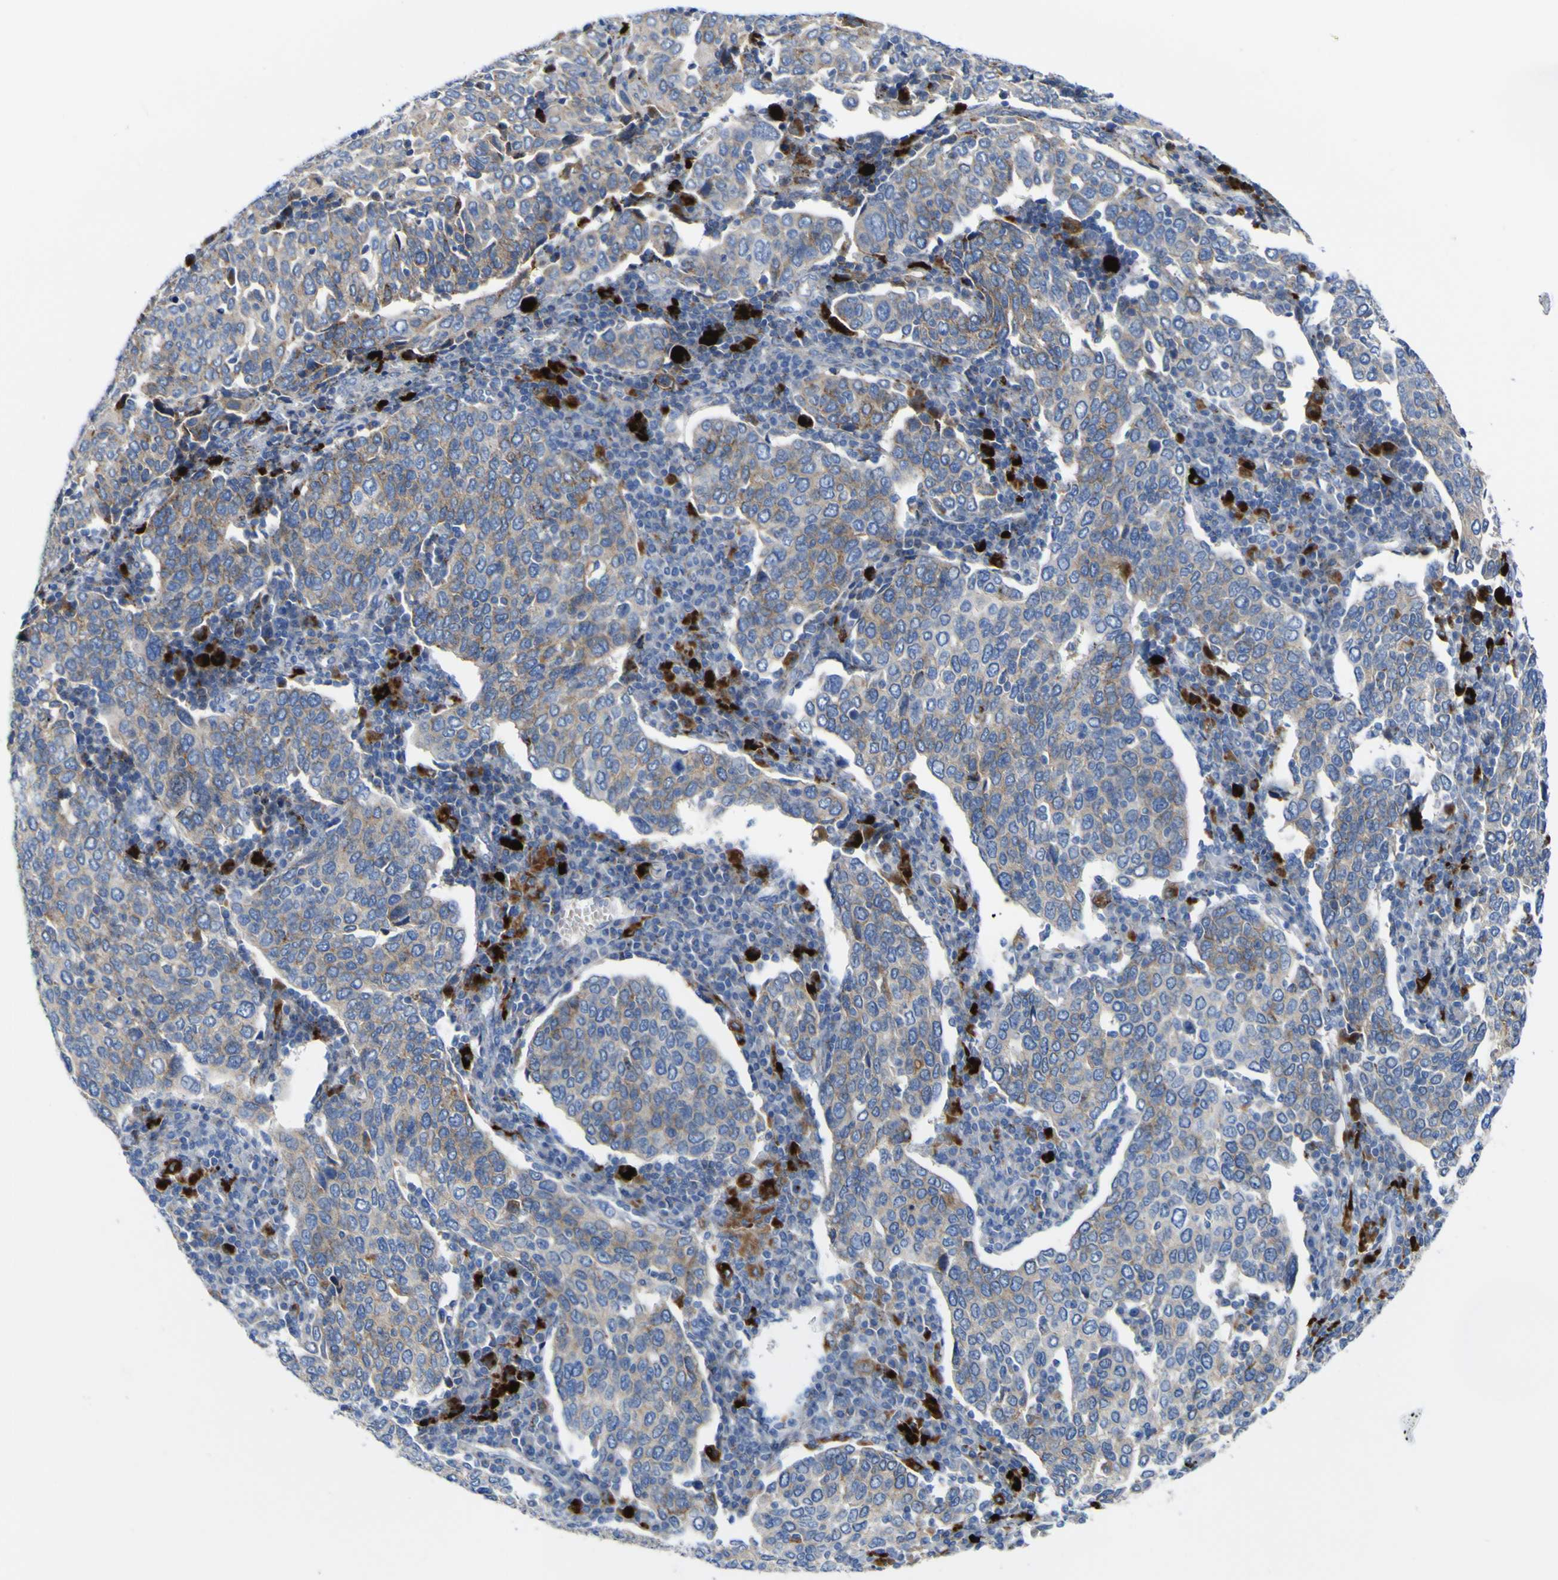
{"staining": {"intensity": "moderate", "quantity": "25%-75%", "location": "cytoplasmic/membranous"}, "tissue": "cervical cancer", "cell_type": "Tumor cells", "image_type": "cancer", "snomed": [{"axis": "morphology", "description": "Squamous cell carcinoma, NOS"}, {"axis": "topography", "description": "Cervix"}], "caption": "Human cervical cancer (squamous cell carcinoma) stained for a protein (brown) exhibits moderate cytoplasmic/membranous positive expression in about 25%-75% of tumor cells.", "gene": "PTPRF", "patient": {"sex": "female", "age": 40}}